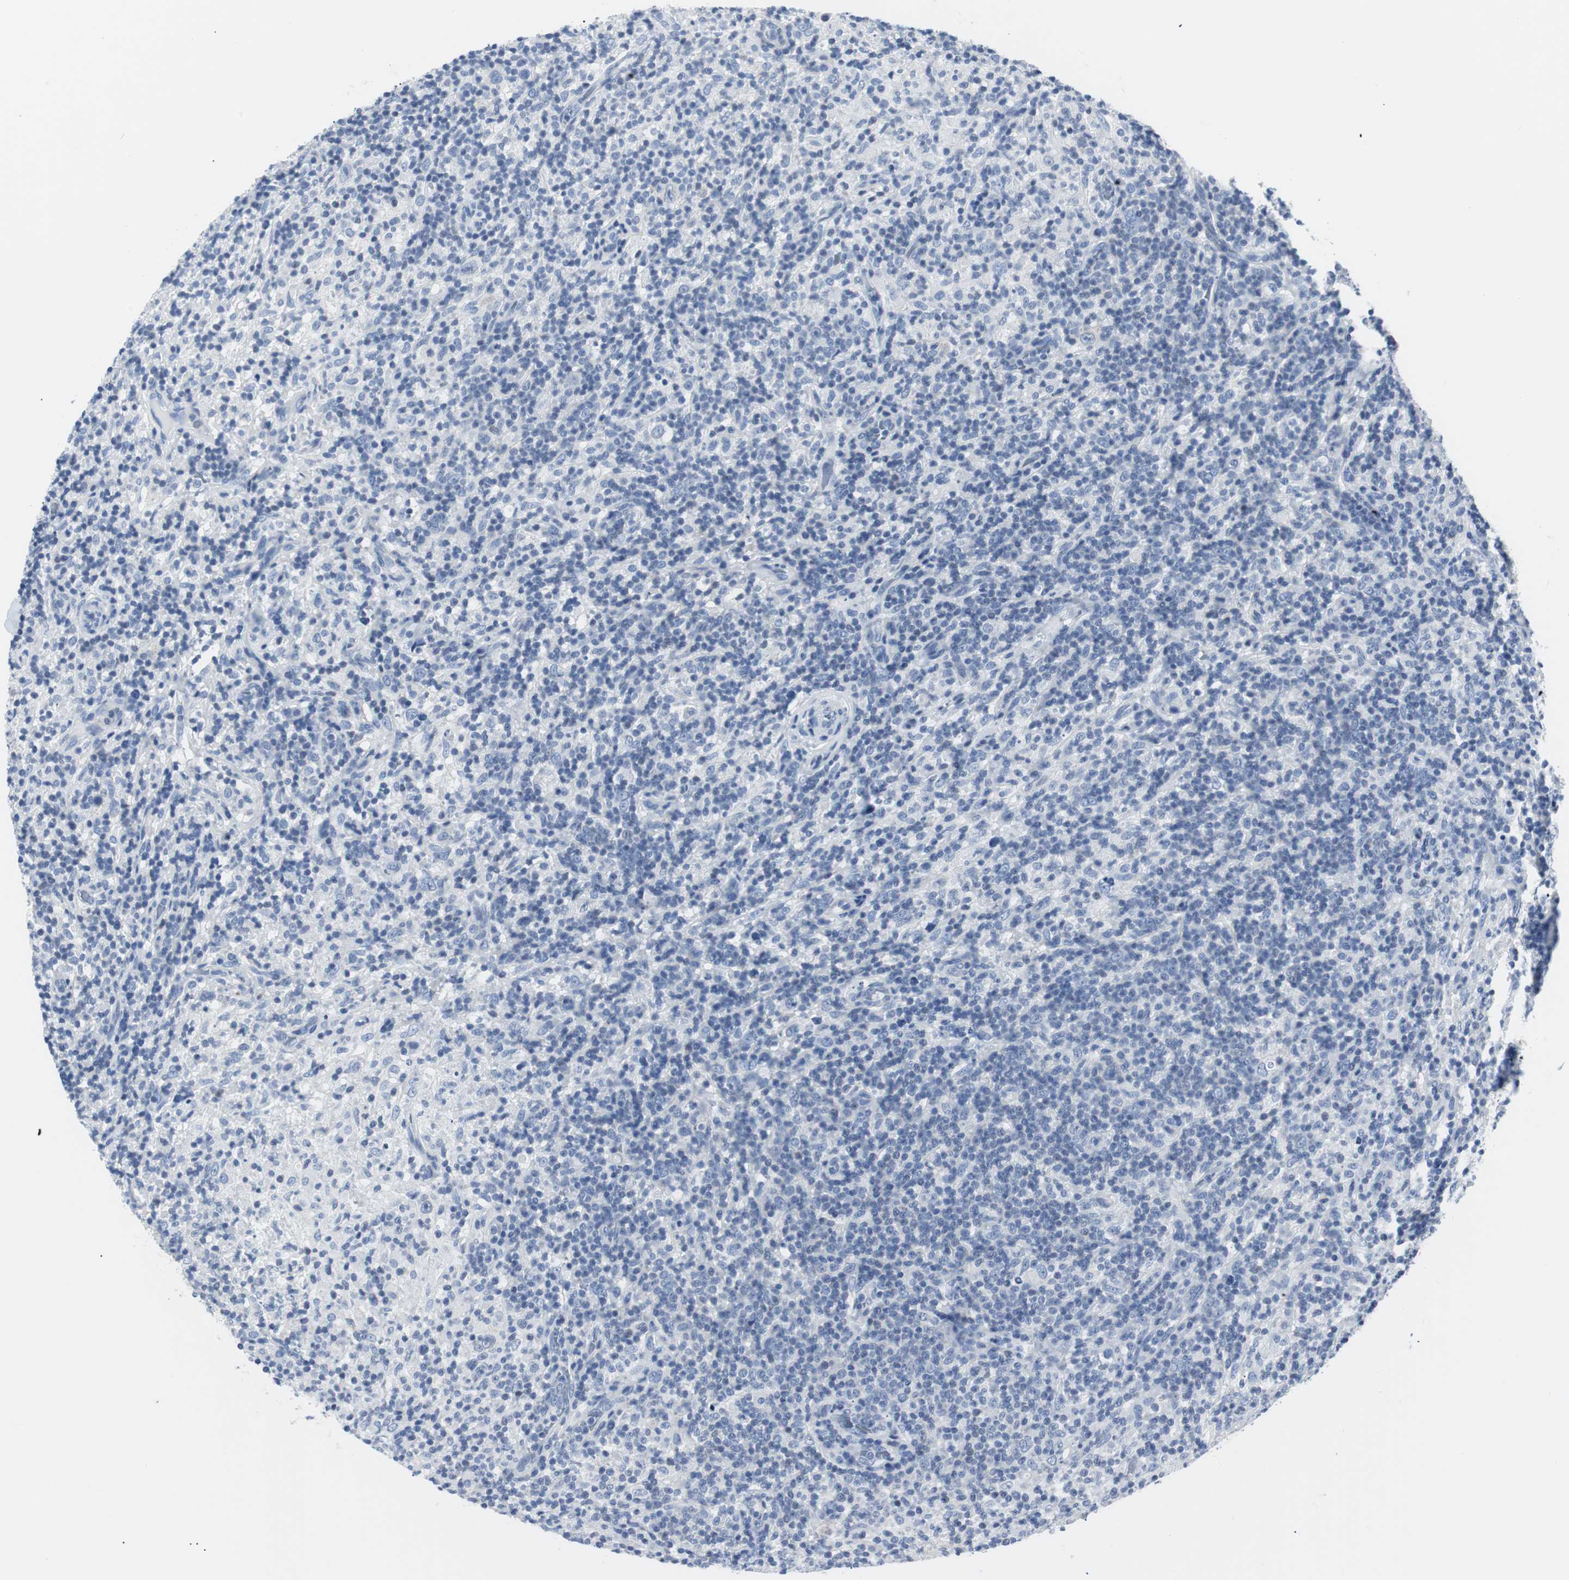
{"staining": {"intensity": "negative", "quantity": "none", "location": "none"}, "tissue": "lymphoma", "cell_type": "Tumor cells", "image_type": "cancer", "snomed": [{"axis": "morphology", "description": "Hodgkin's disease, NOS"}, {"axis": "topography", "description": "Lymph node"}], "caption": "Tumor cells are negative for brown protein staining in lymphoma.", "gene": "GAP43", "patient": {"sex": "male", "age": 70}}